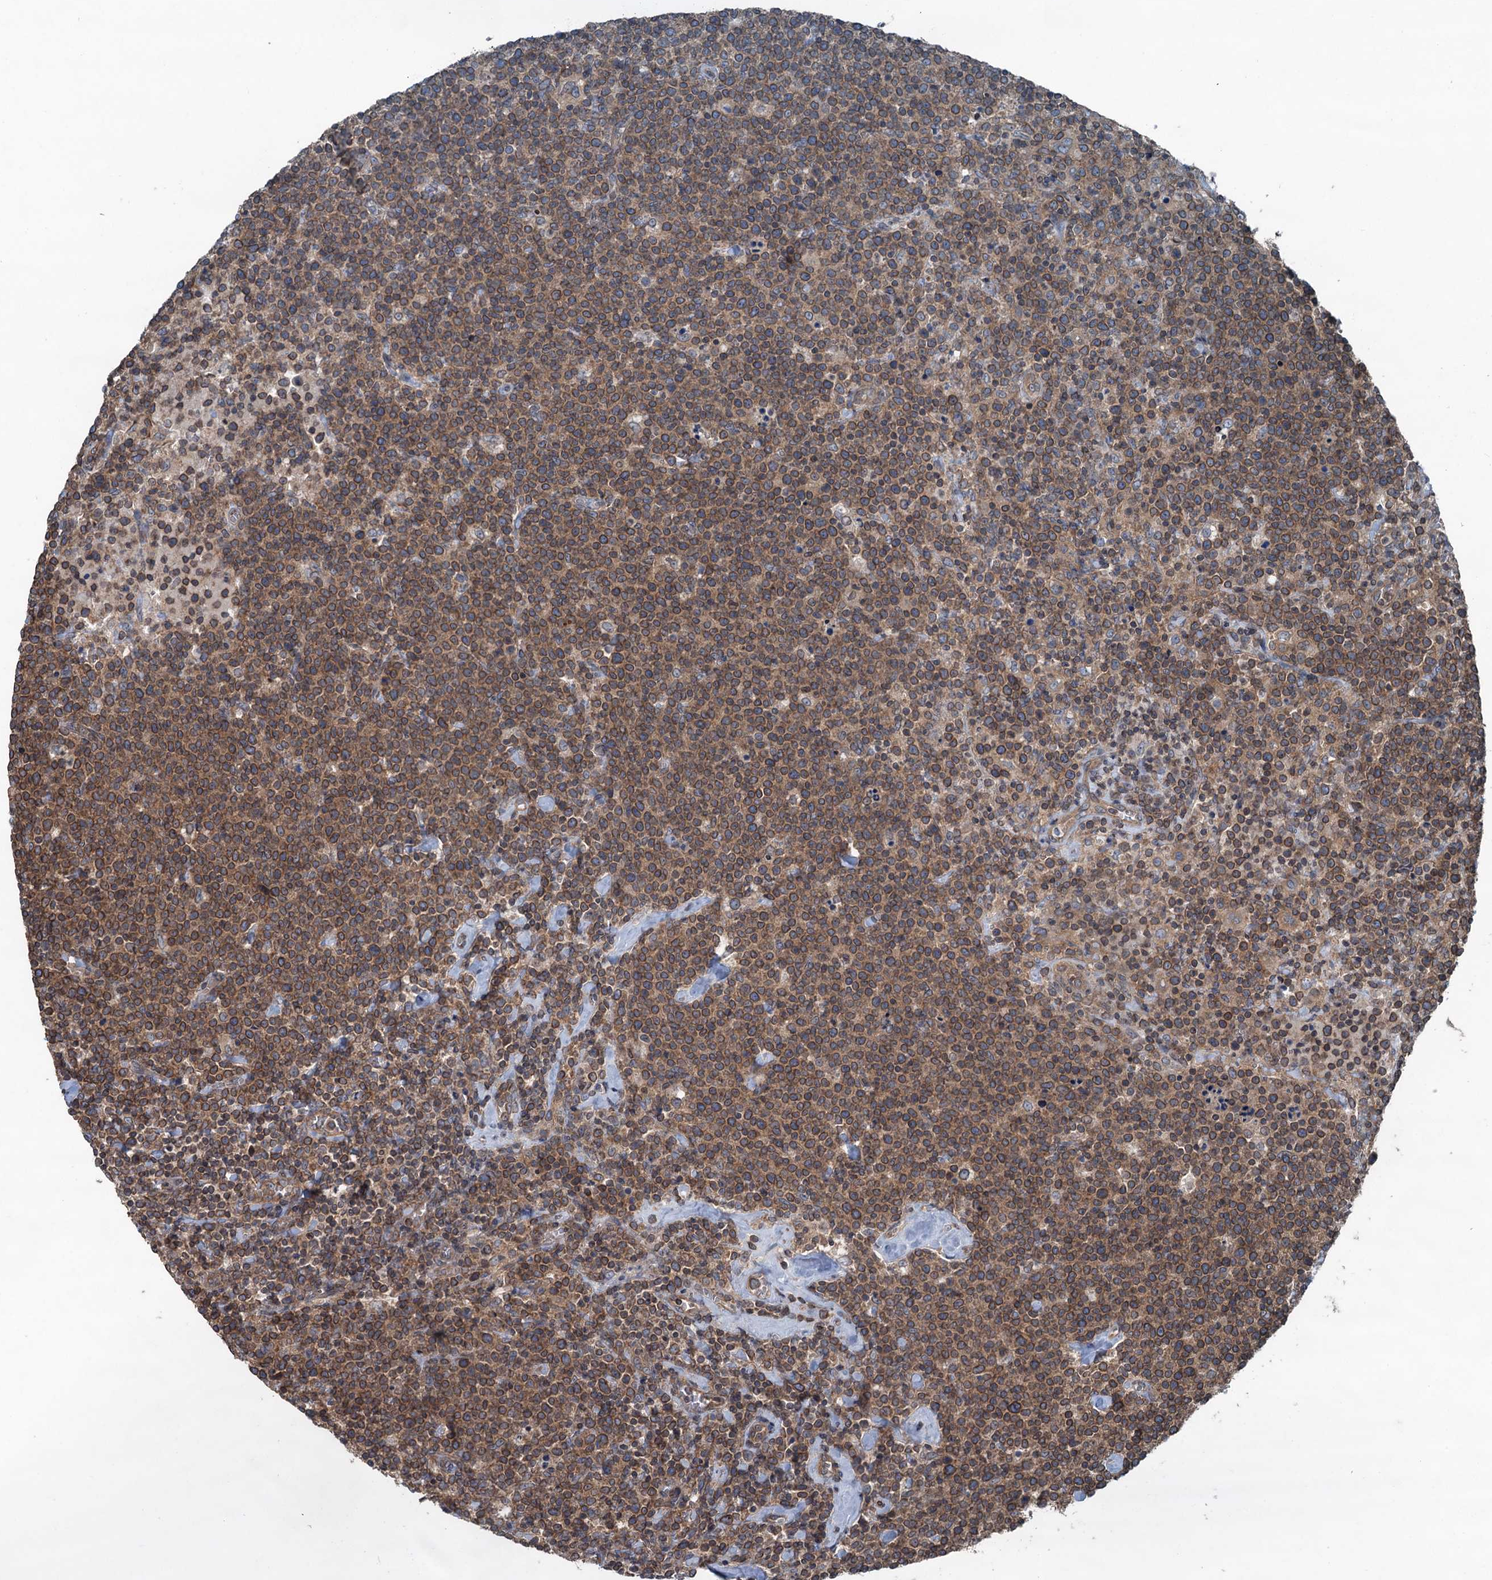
{"staining": {"intensity": "moderate", "quantity": ">75%", "location": "cytoplasmic/membranous"}, "tissue": "lymphoma", "cell_type": "Tumor cells", "image_type": "cancer", "snomed": [{"axis": "morphology", "description": "Malignant lymphoma, non-Hodgkin's type, High grade"}, {"axis": "topography", "description": "Lymph node"}], "caption": "Approximately >75% of tumor cells in lymphoma reveal moderate cytoplasmic/membranous protein positivity as visualized by brown immunohistochemical staining.", "gene": "TRAPPC8", "patient": {"sex": "male", "age": 61}}